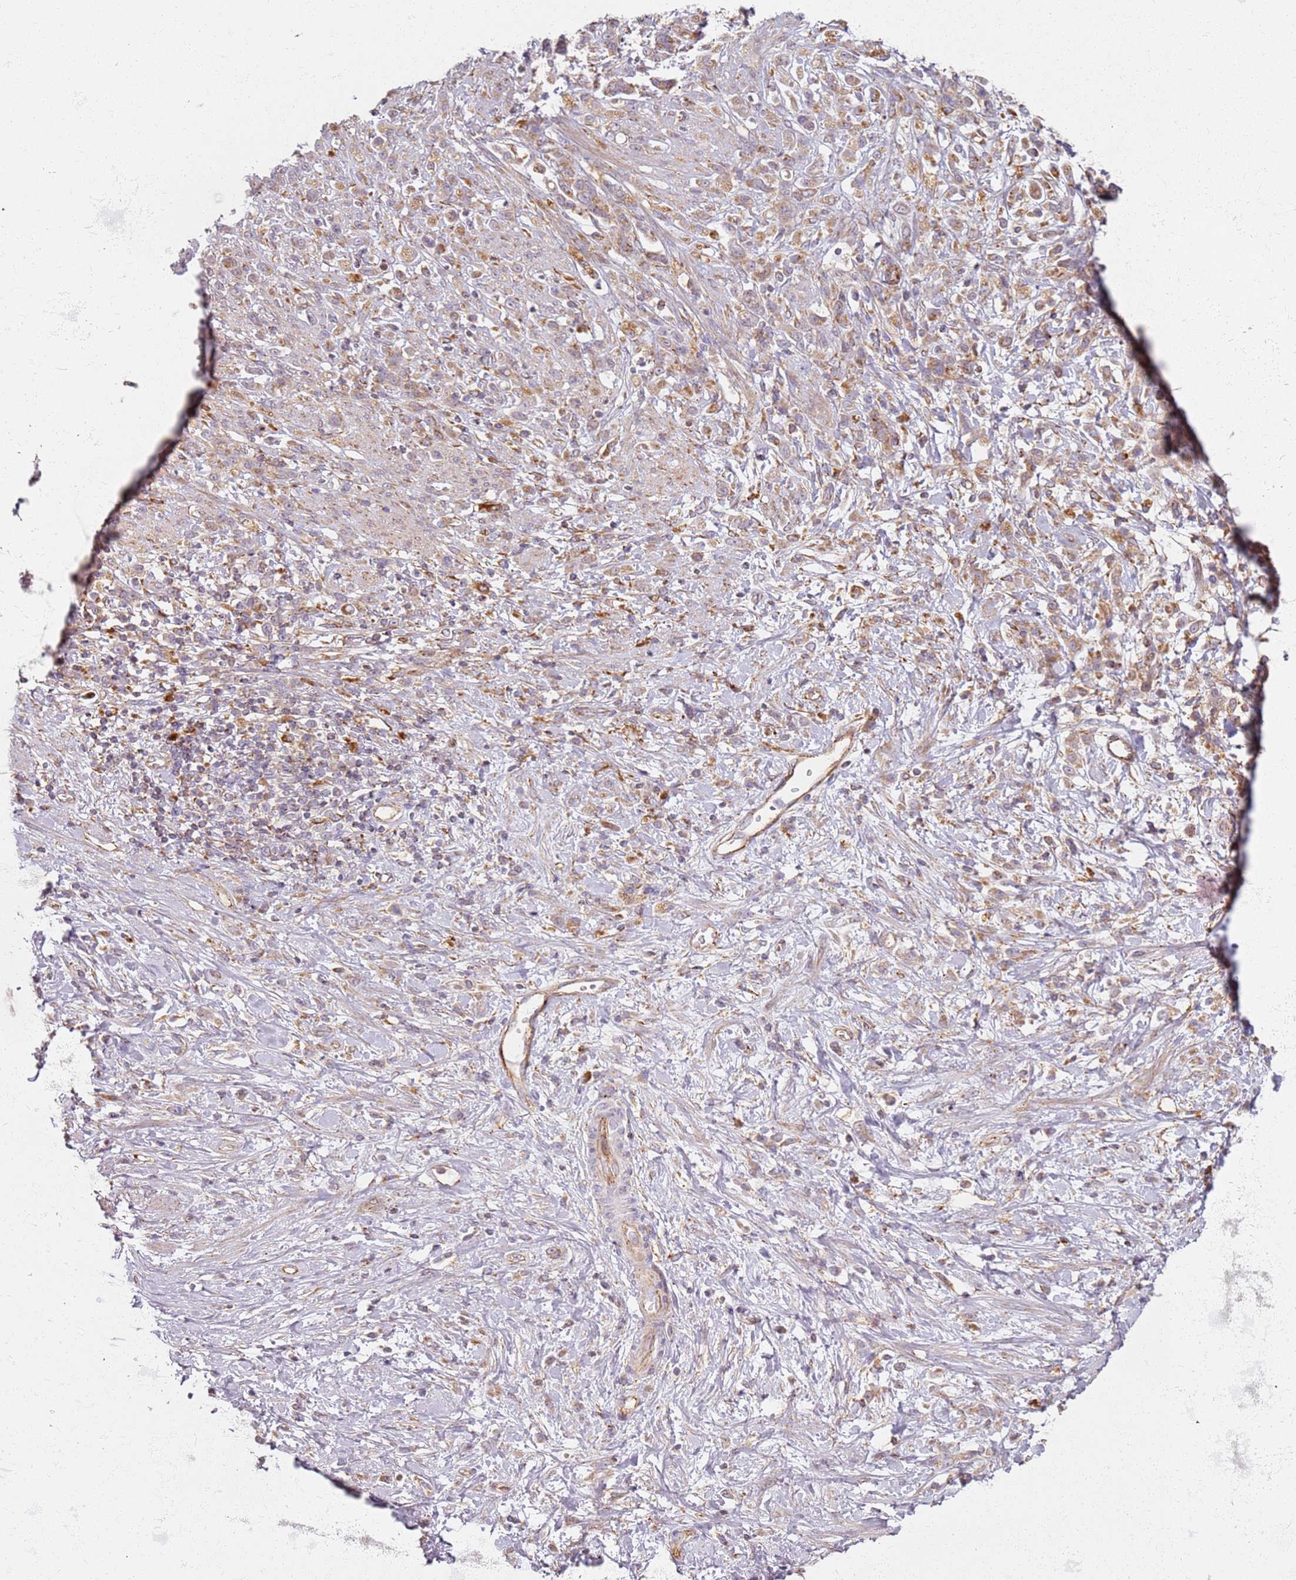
{"staining": {"intensity": "moderate", "quantity": ">75%", "location": "cytoplasmic/membranous"}, "tissue": "stomach cancer", "cell_type": "Tumor cells", "image_type": "cancer", "snomed": [{"axis": "morphology", "description": "Adenocarcinoma, NOS"}, {"axis": "topography", "description": "Stomach"}], "caption": "Stomach cancer stained for a protein exhibits moderate cytoplasmic/membranous positivity in tumor cells. Immunohistochemistry (ihc) stains the protein in brown and the nuclei are stained blue.", "gene": "PROKR2", "patient": {"sex": "female", "age": 60}}